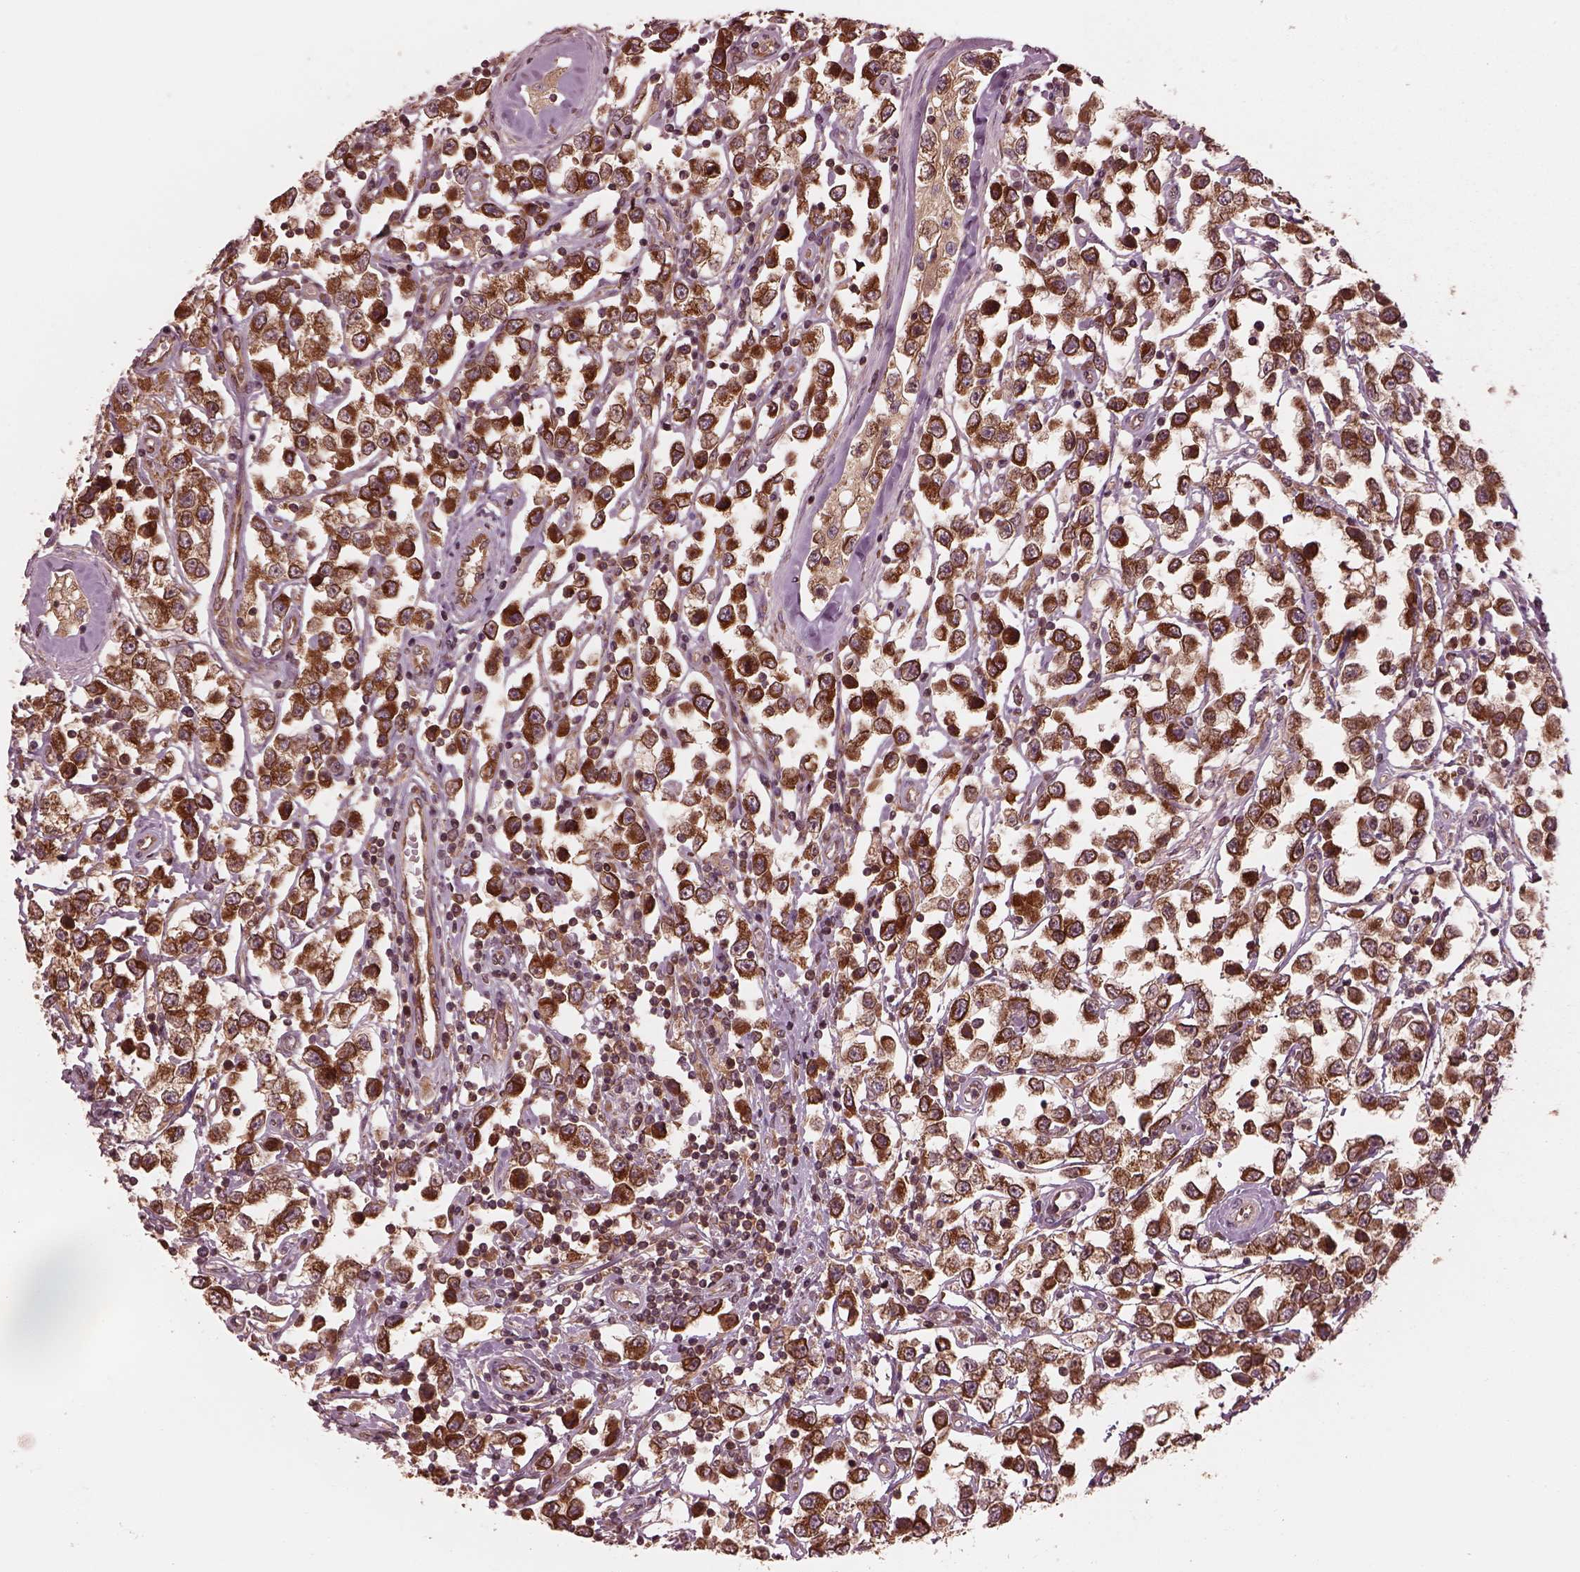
{"staining": {"intensity": "strong", "quantity": "25%-75%", "location": "cytoplasmic/membranous"}, "tissue": "testis cancer", "cell_type": "Tumor cells", "image_type": "cancer", "snomed": [{"axis": "morphology", "description": "Seminoma, NOS"}, {"axis": "topography", "description": "Testis"}], "caption": "Immunohistochemical staining of human seminoma (testis) displays high levels of strong cytoplasmic/membranous positivity in approximately 25%-75% of tumor cells.", "gene": "PIK3R2", "patient": {"sex": "male", "age": 34}}